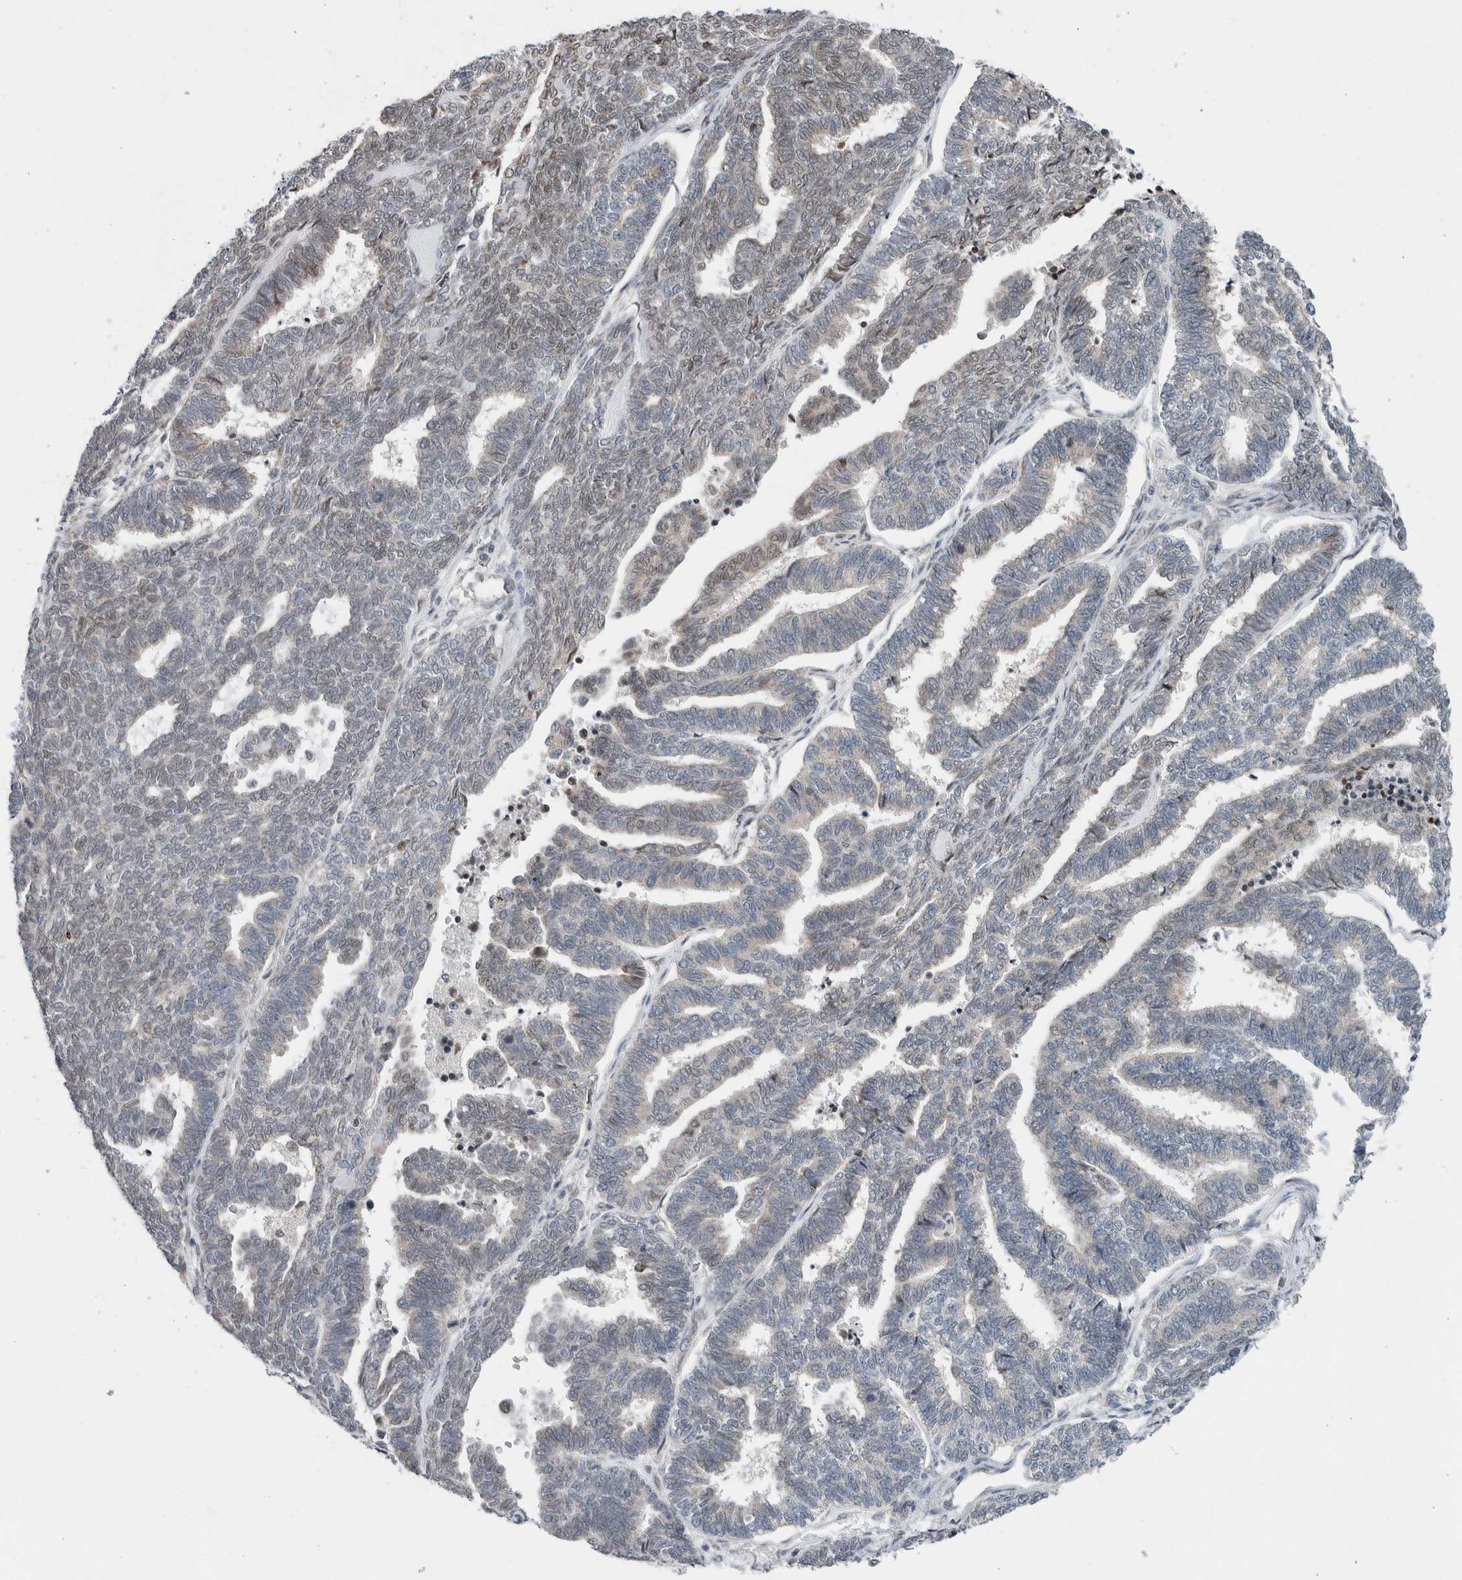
{"staining": {"intensity": "weak", "quantity": "<25%", "location": "cytoplasmic/membranous,nuclear"}, "tissue": "endometrial cancer", "cell_type": "Tumor cells", "image_type": "cancer", "snomed": [{"axis": "morphology", "description": "Adenocarcinoma, NOS"}, {"axis": "topography", "description": "Endometrium"}], "caption": "Immunohistochemistry (IHC) of human adenocarcinoma (endometrial) shows no expression in tumor cells.", "gene": "NEUROD1", "patient": {"sex": "female", "age": 70}}